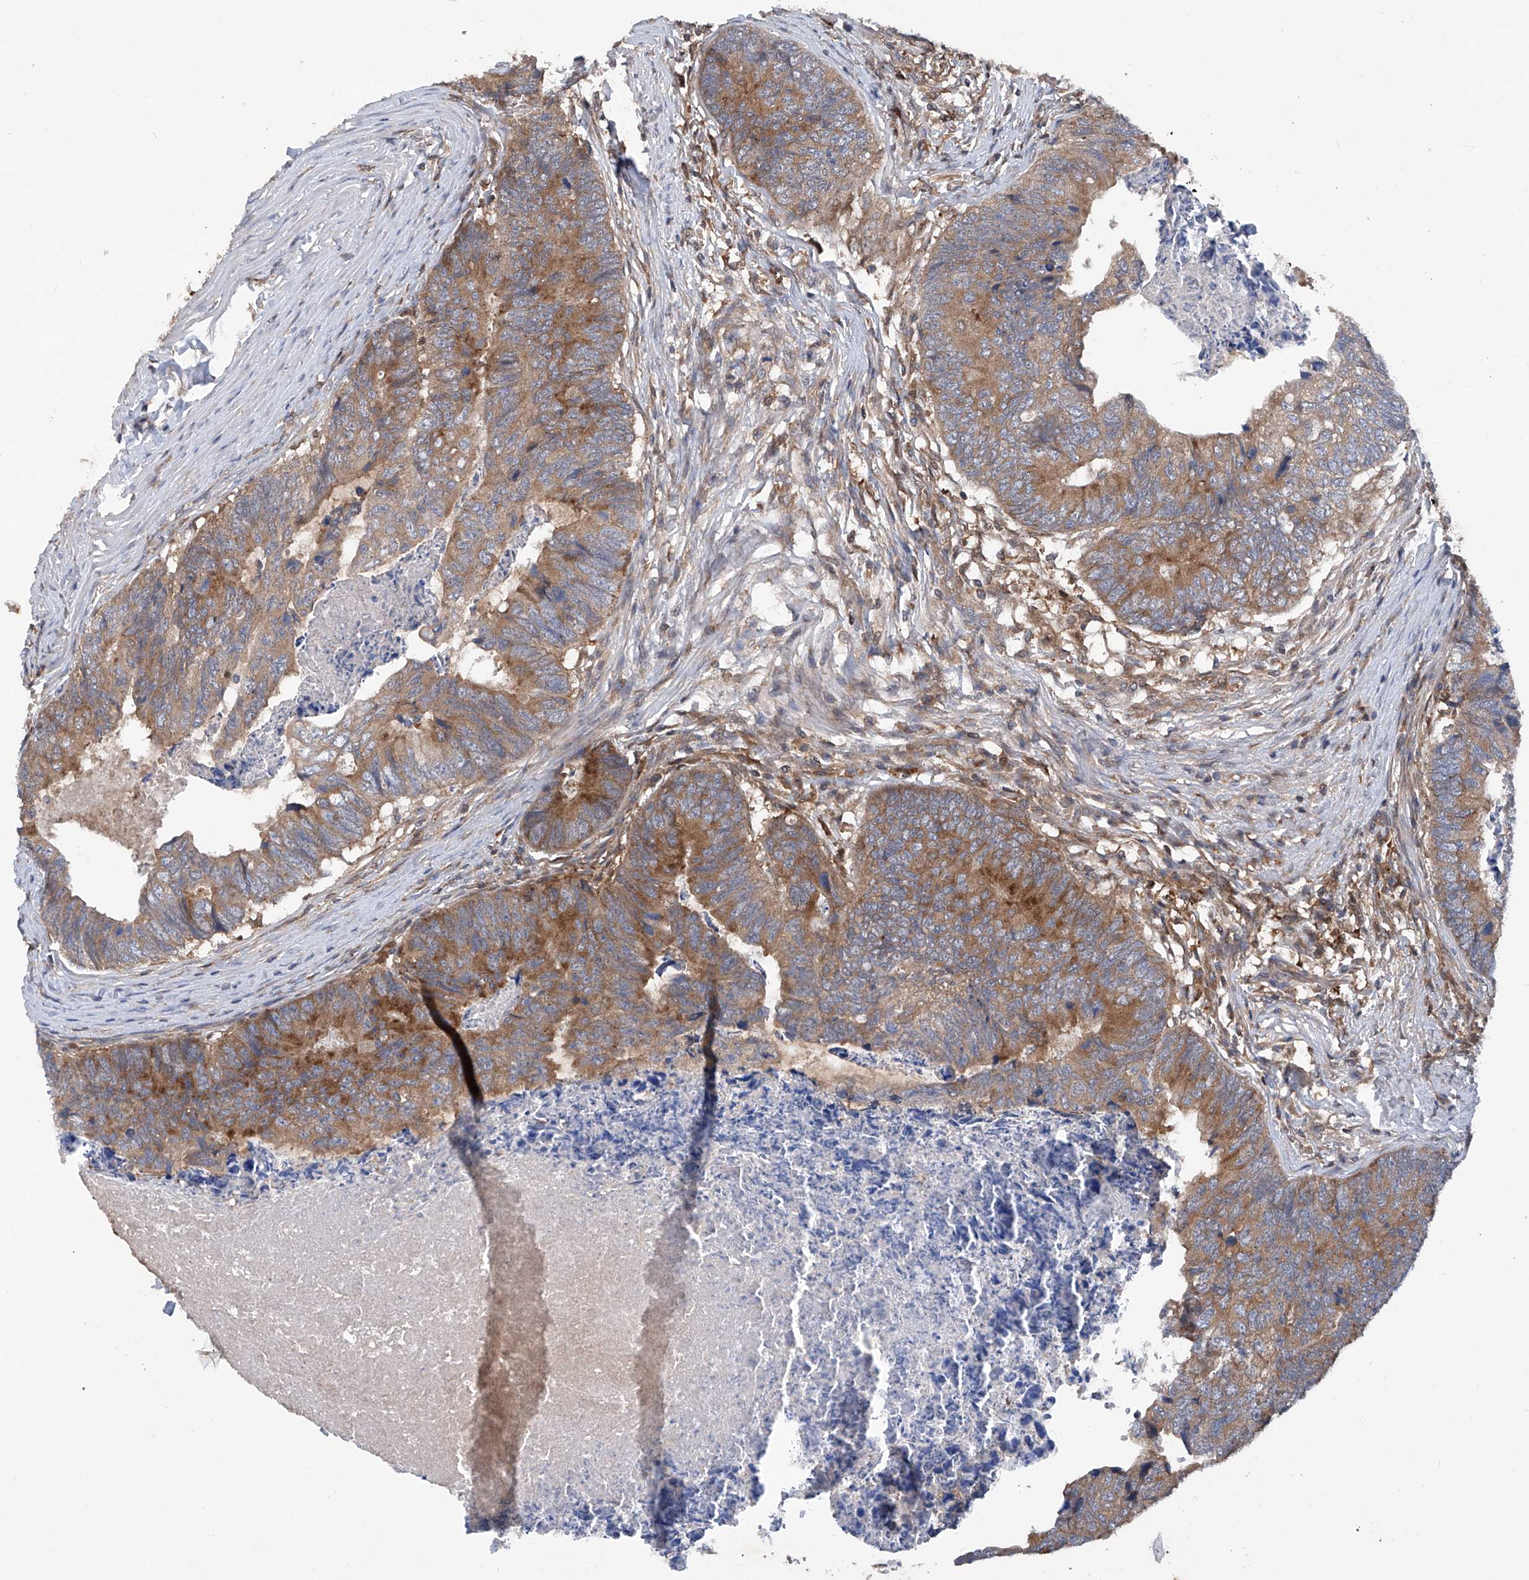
{"staining": {"intensity": "moderate", "quantity": ">75%", "location": "cytoplasmic/membranous"}, "tissue": "colorectal cancer", "cell_type": "Tumor cells", "image_type": "cancer", "snomed": [{"axis": "morphology", "description": "Adenocarcinoma, NOS"}, {"axis": "topography", "description": "Colon"}], "caption": "This is an image of immunohistochemistry staining of colorectal adenocarcinoma, which shows moderate expression in the cytoplasmic/membranous of tumor cells.", "gene": "ASCC3", "patient": {"sex": "female", "age": 67}}